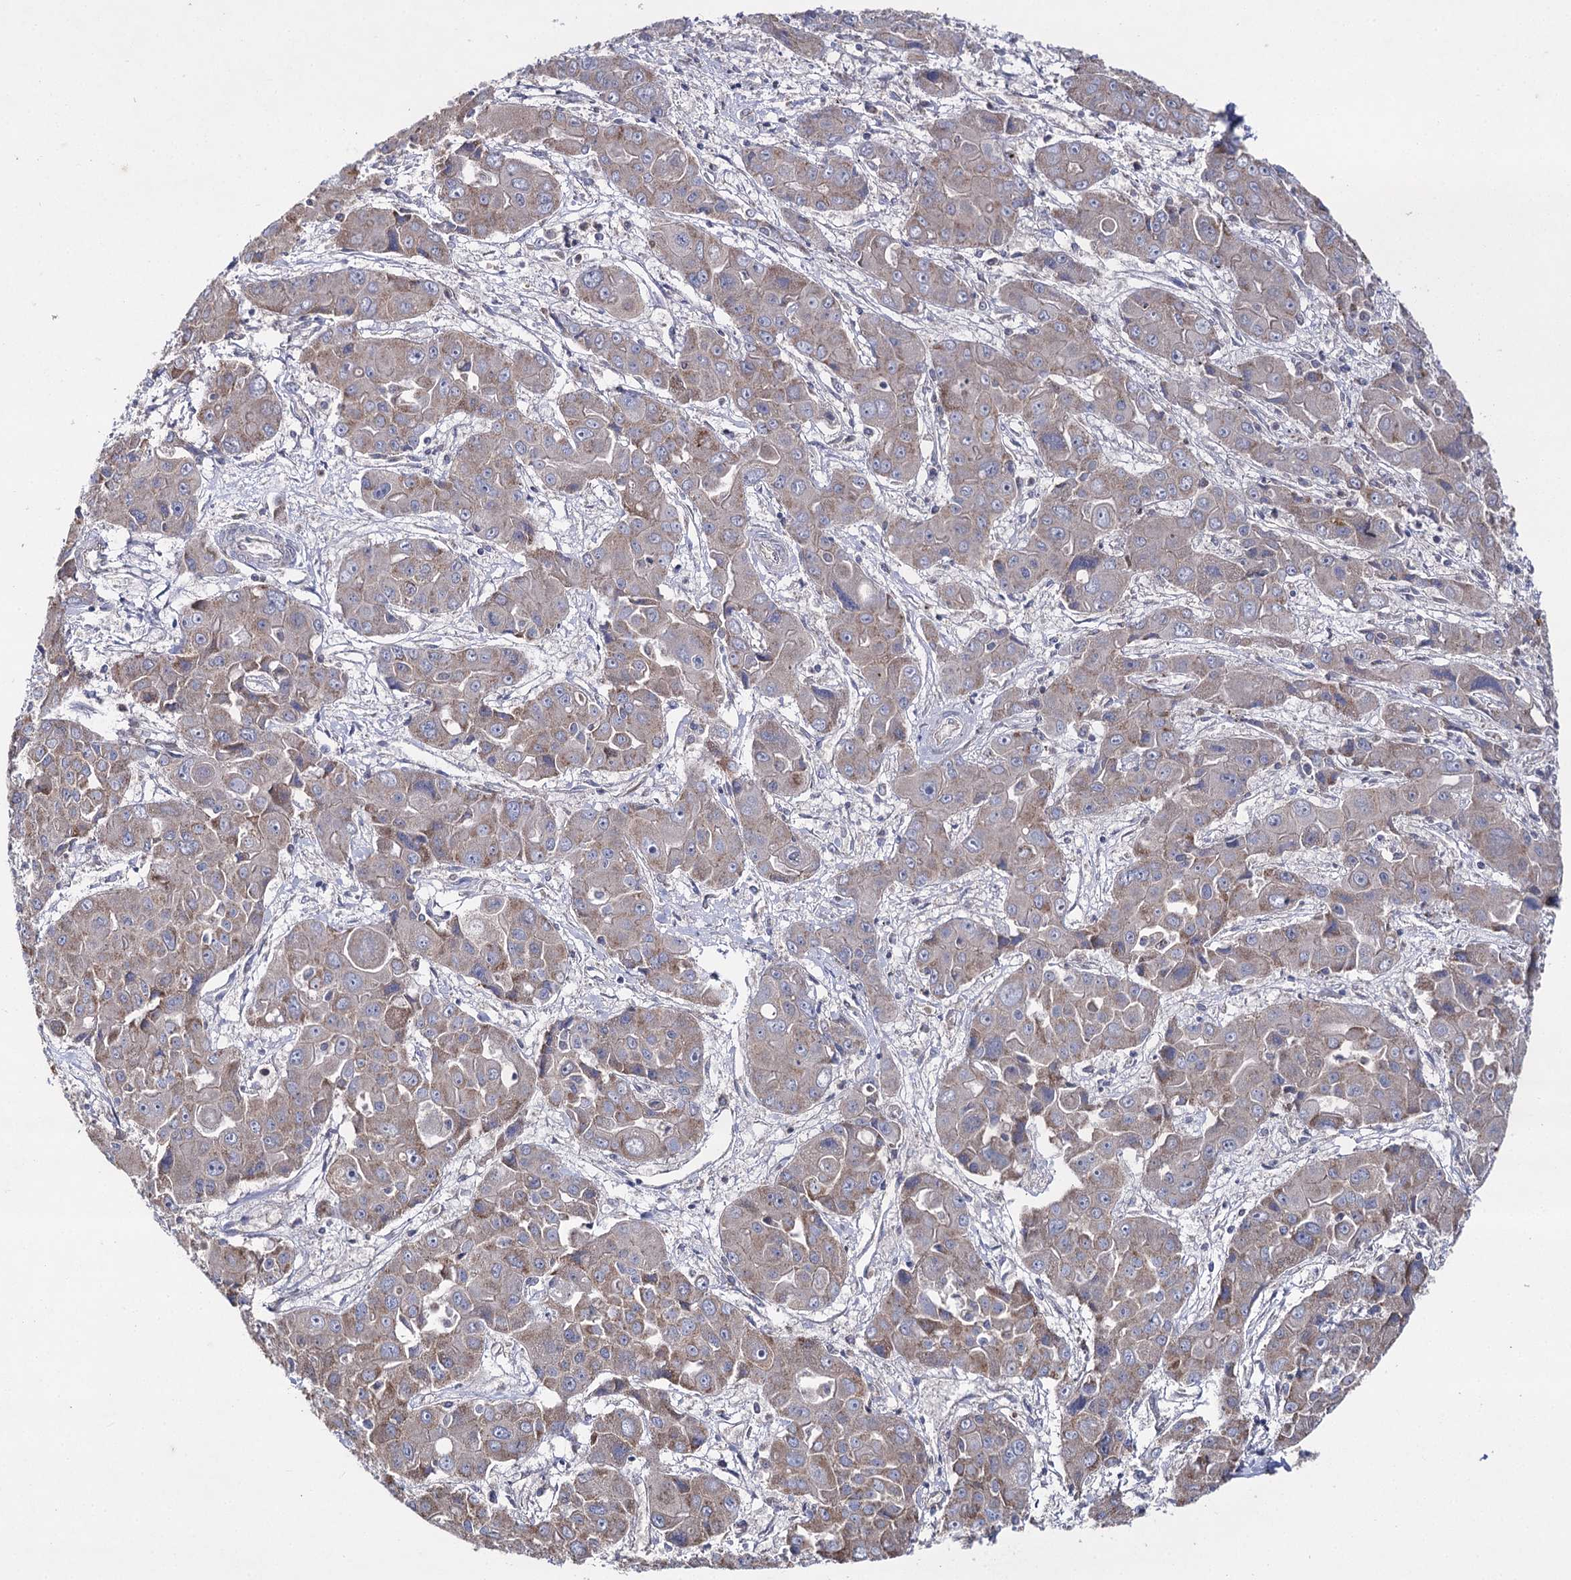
{"staining": {"intensity": "moderate", "quantity": "25%-75%", "location": "cytoplasmic/membranous"}, "tissue": "liver cancer", "cell_type": "Tumor cells", "image_type": "cancer", "snomed": [{"axis": "morphology", "description": "Cholangiocarcinoma"}, {"axis": "topography", "description": "Liver"}], "caption": "This is a photomicrograph of immunohistochemistry (IHC) staining of liver cancer (cholangiocarcinoma), which shows moderate expression in the cytoplasmic/membranous of tumor cells.", "gene": "AURKC", "patient": {"sex": "male", "age": 67}}